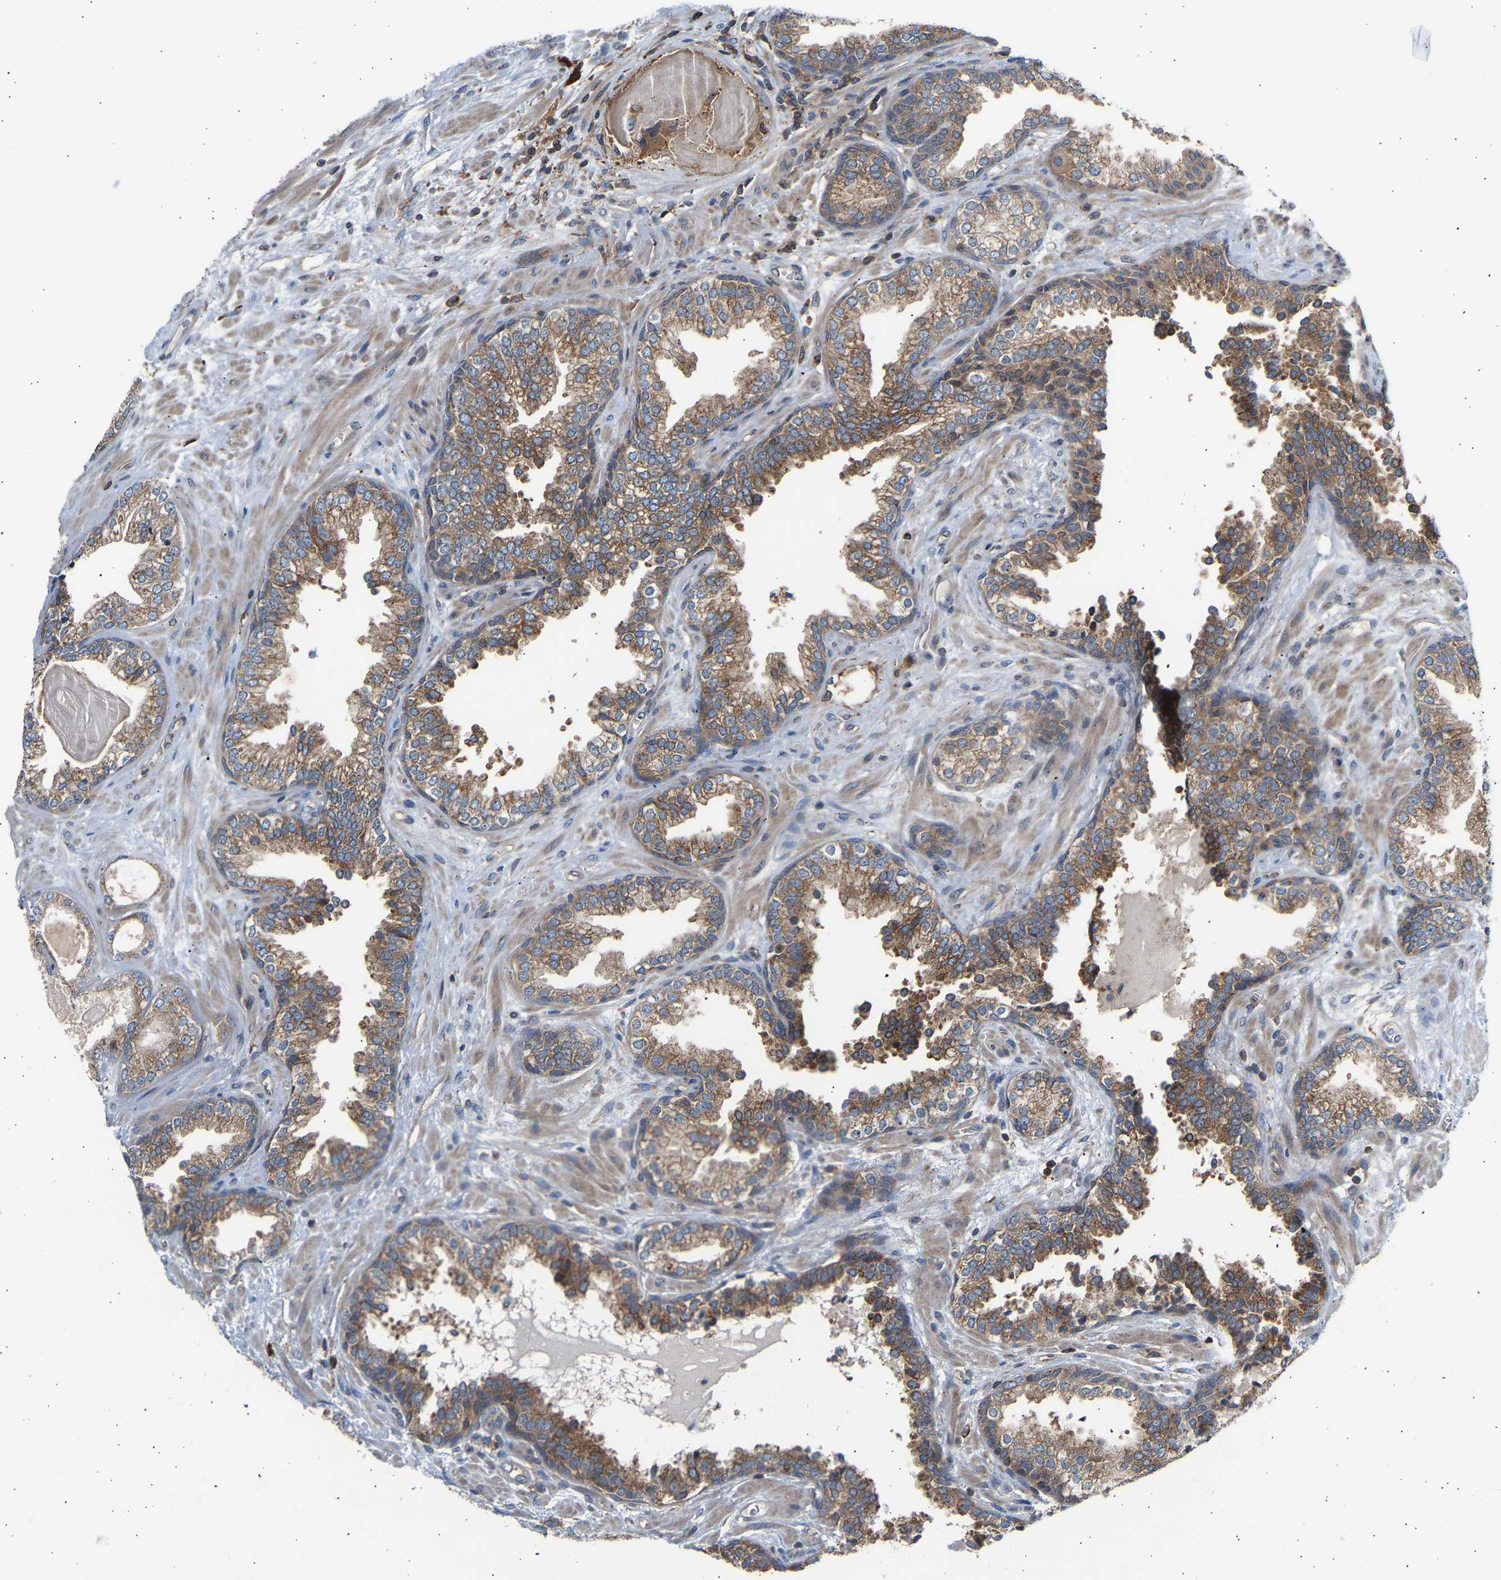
{"staining": {"intensity": "moderate", "quantity": ">75%", "location": "cytoplasmic/membranous"}, "tissue": "prostate cancer", "cell_type": "Tumor cells", "image_type": "cancer", "snomed": [{"axis": "morphology", "description": "Adenocarcinoma, Low grade"}, {"axis": "topography", "description": "Prostate"}], "caption": "Immunohistochemistry micrograph of human prostate cancer stained for a protein (brown), which displays medium levels of moderate cytoplasmic/membranous positivity in approximately >75% of tumor cells.", "gene": "GCN1", "patient": {"sex": "male", "age": 65}}